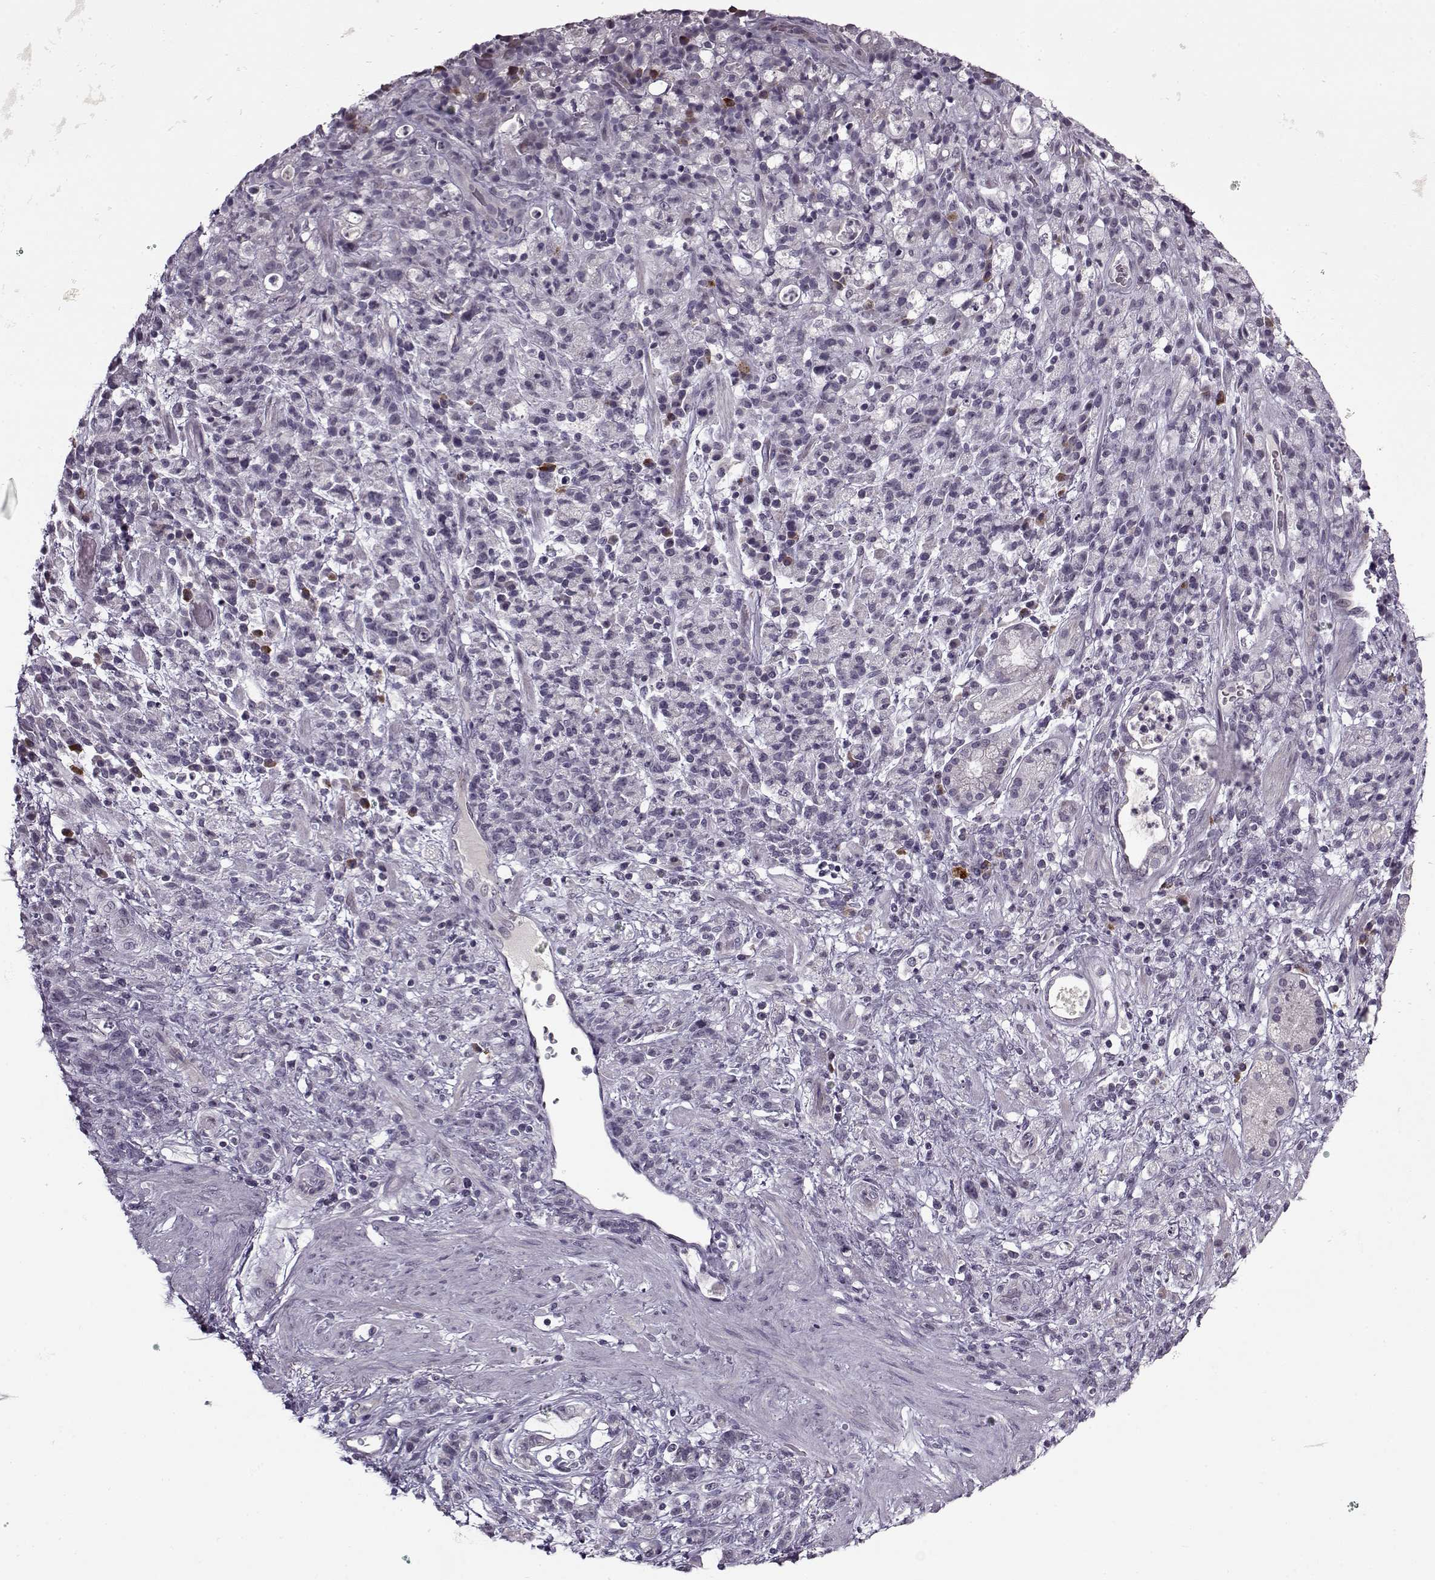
{"staining": {"intensity": "negative", "quantity": "none", "location": "none"}, "tissue": "stomach cancer", "cell_type": "Tumor cells", "image_type": "cancer", "snomed": [{"axis": "morphology", "description": "Adenocarcinoma, NOS"}, {"axis": "topography", "description": "Stomach"}], "caption": "Tumor cells show no significant protein staining in stomach cancer (adenocarcinoma).", "gene": "KRT9", "patient": {"sex": "female", "age": 60}}